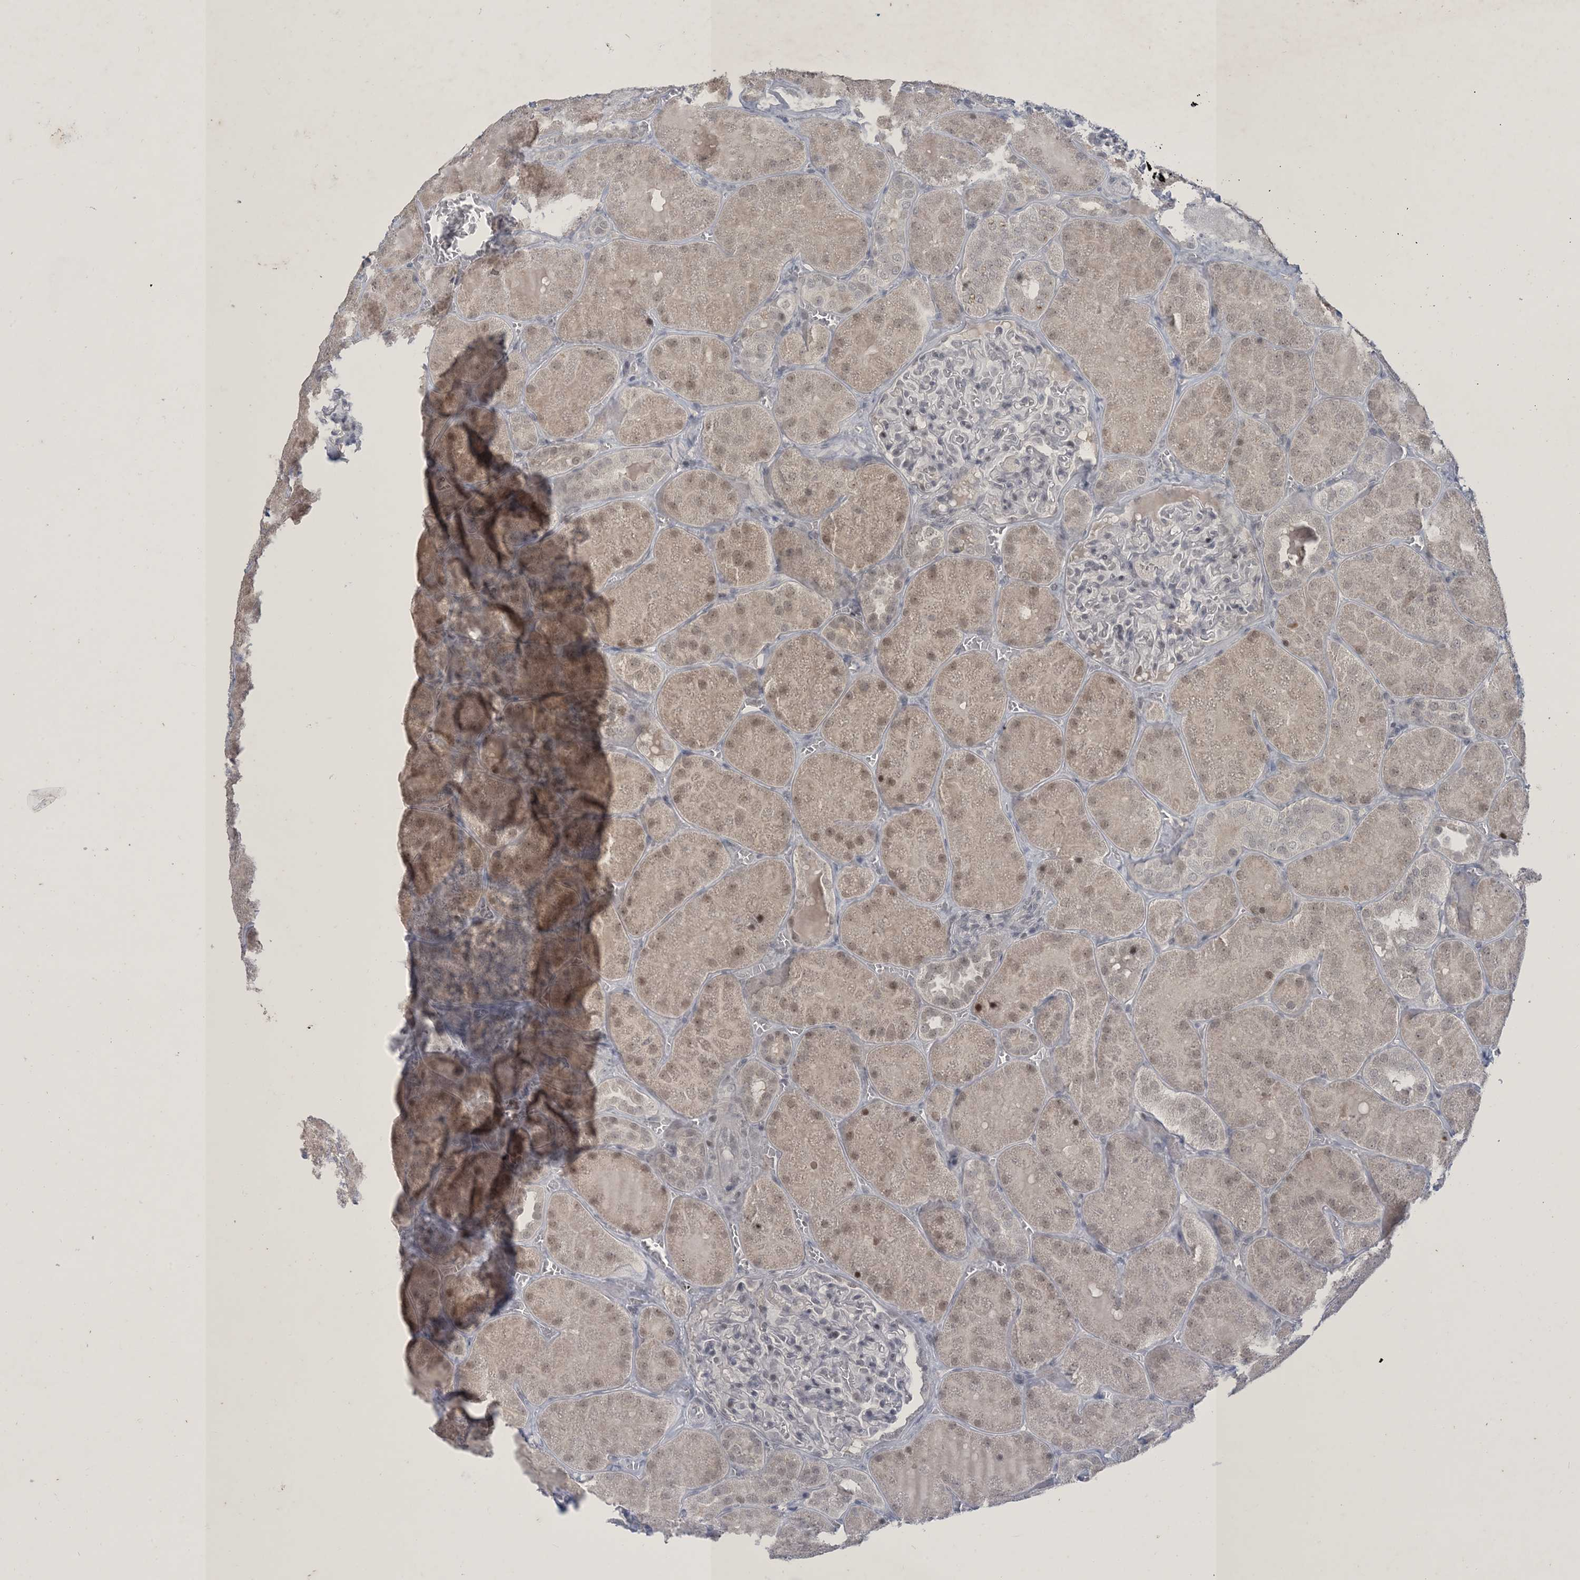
{"staining": {"intensity": "negative", "quantity": "none", "location": "none"}, "tissue": "kidney", "cell_type": "Cells in glomeruli", "image_type": "normal", "snomed": [{"axis": "morphology", "description": "Normal tissue, NOS"}, {"axis": "topography", "description": "Kidney"}], "caption": "Protein analysis of benign kidney displays no significant positivity in cells in glomeruli.", "gene": "ZNF674", "patient": {"sex": "male", "age": 28}}